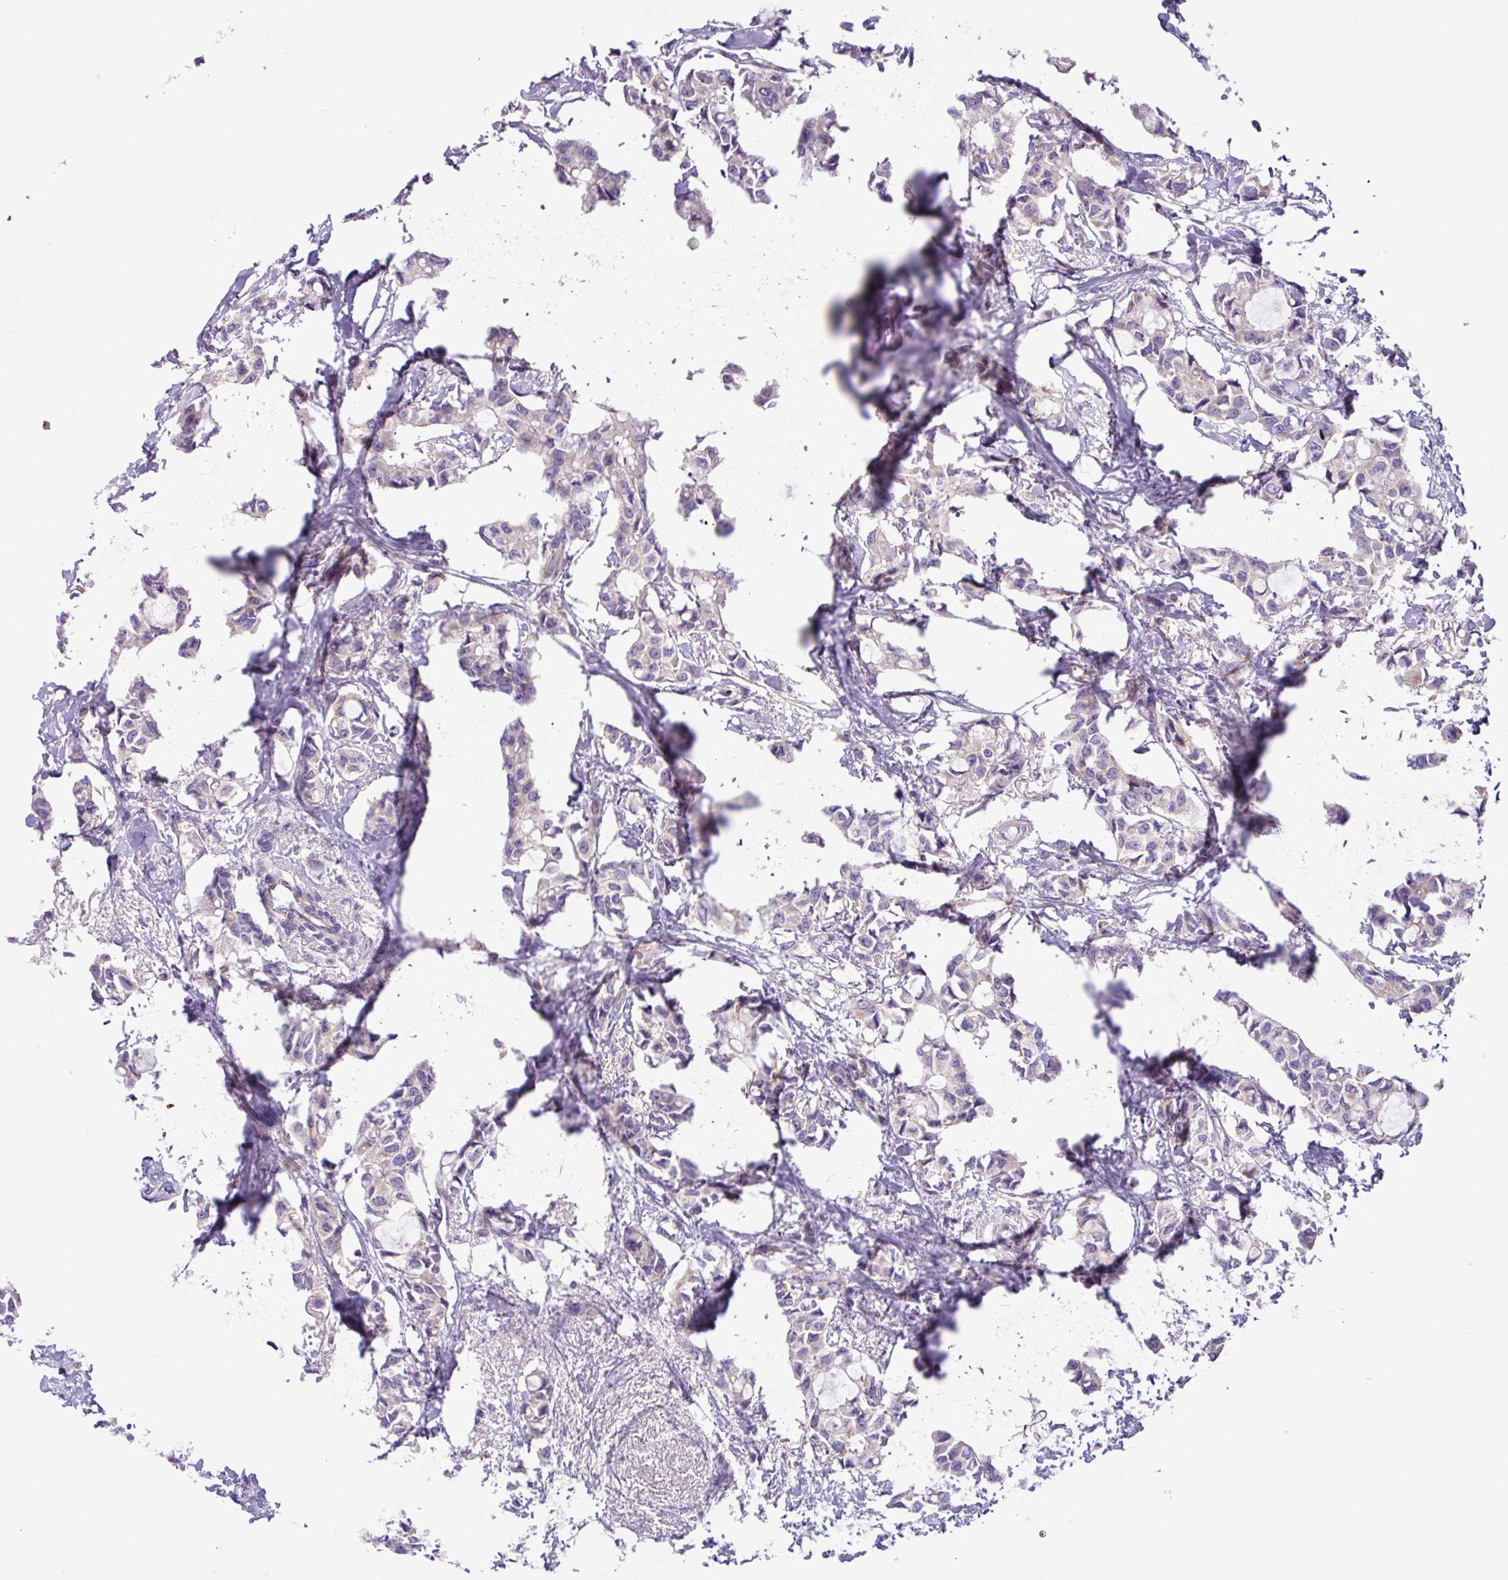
{"staining": {"intensity": "negative", "quantity": "none", "location": "none"}, "tissue": "breast cancer", "cell_type": "Tumor cells", "image_type": "cancer", "snomed": [{"axis": "morphology", "description": "Duct carcinoma"}, {"axis": "topography", "description": "Breast"}], "caption": "The photomicrograph demonstrates no significant staining in tumor cells of breast cancer.", "gene": "MRM2", "patient": {"sex": "female", "age": 73}}